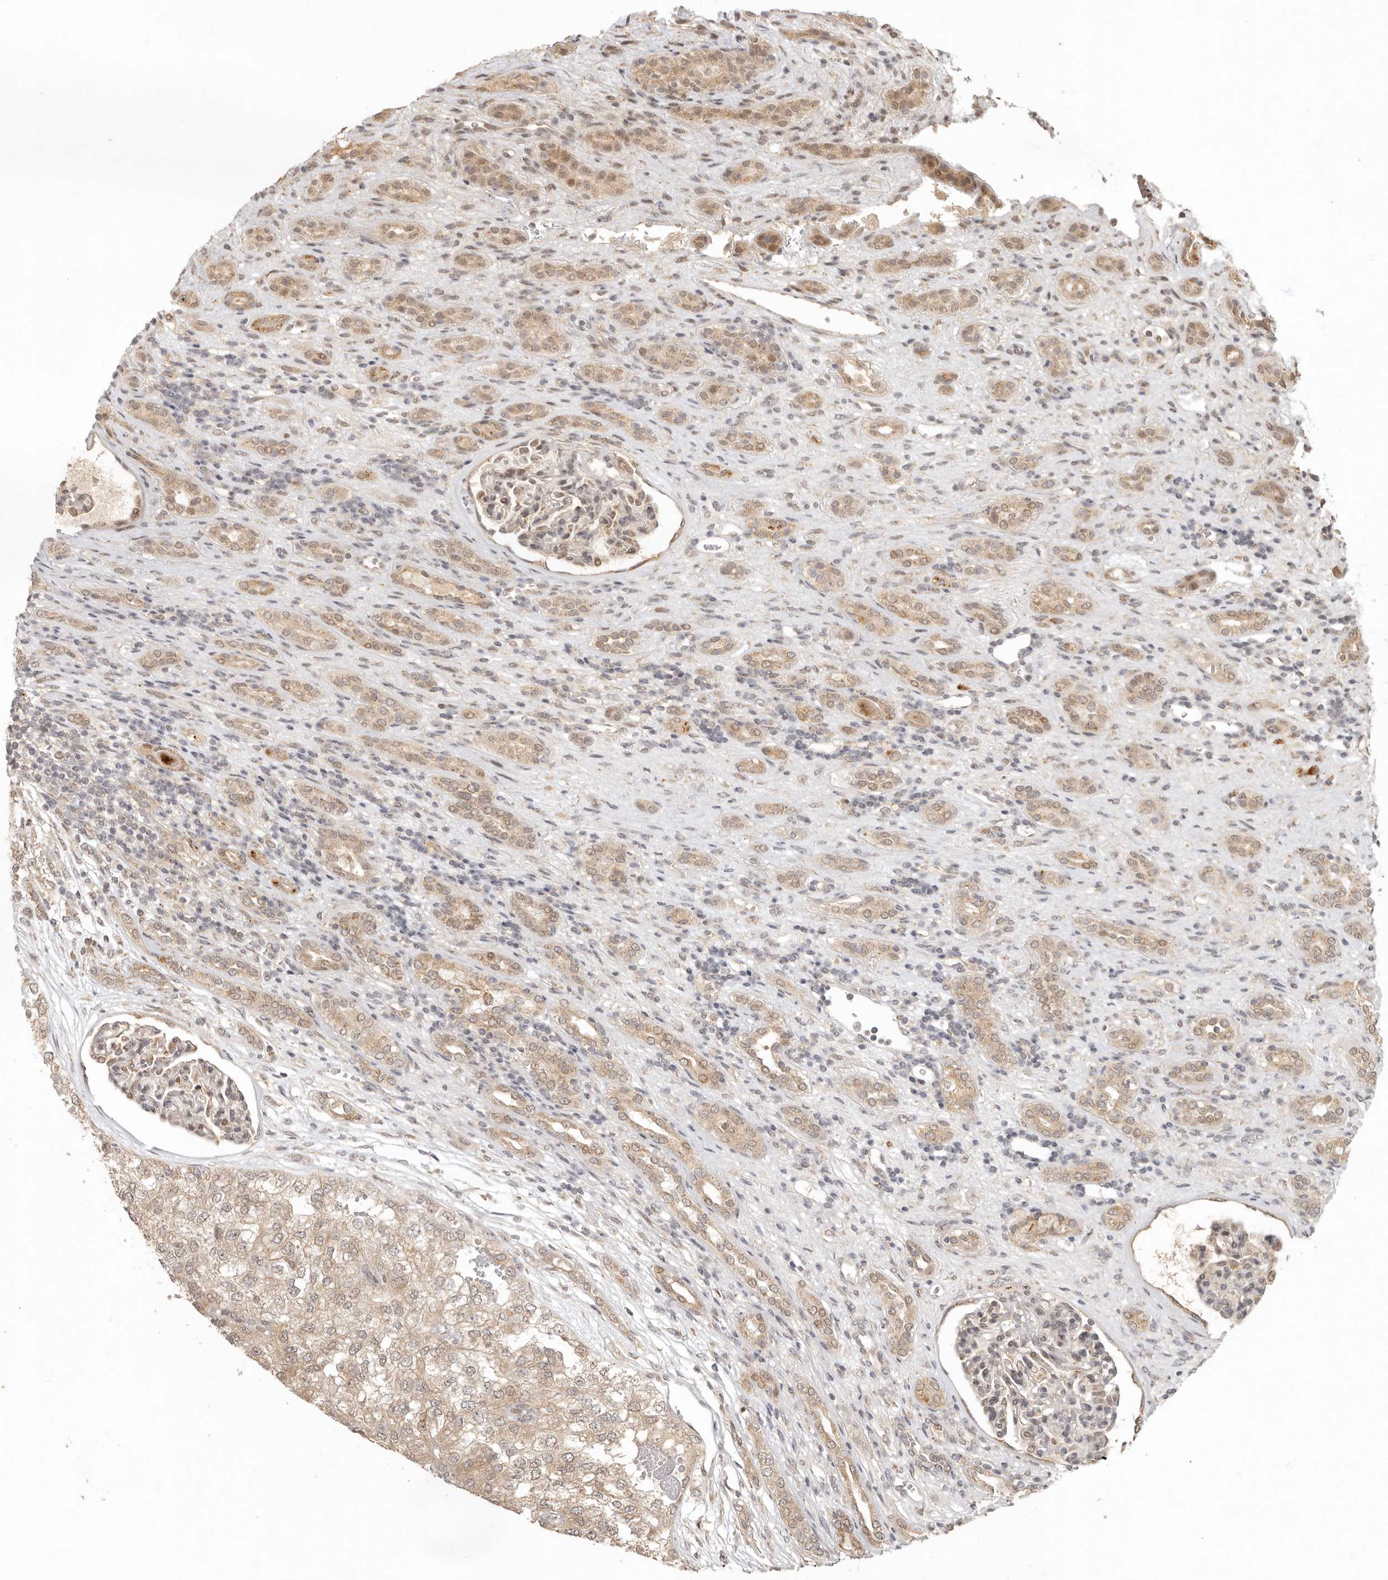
{"staining": {"intensity": "weak", "quantity": ">75%", "location": "cytoplasmic/membranous,nuclear"}, "tissue": "renal cancer", "cell_type": "Tumor cells", "image_type": "cancer", "snomed": [{"axis": "morphology", "description": "Adenocarcinoma, NOS"}, {"axis": "topography", "description": "Kidney"}], "caption": "Immunohistochemical staining of human renal adenocarcinoma shows weak cytoplasmic/membranous and nuclear protein positivity in about >75% of tumor cells.", "gene": "LRRC75A", "patient": {"sex": "female", "age": 54}}